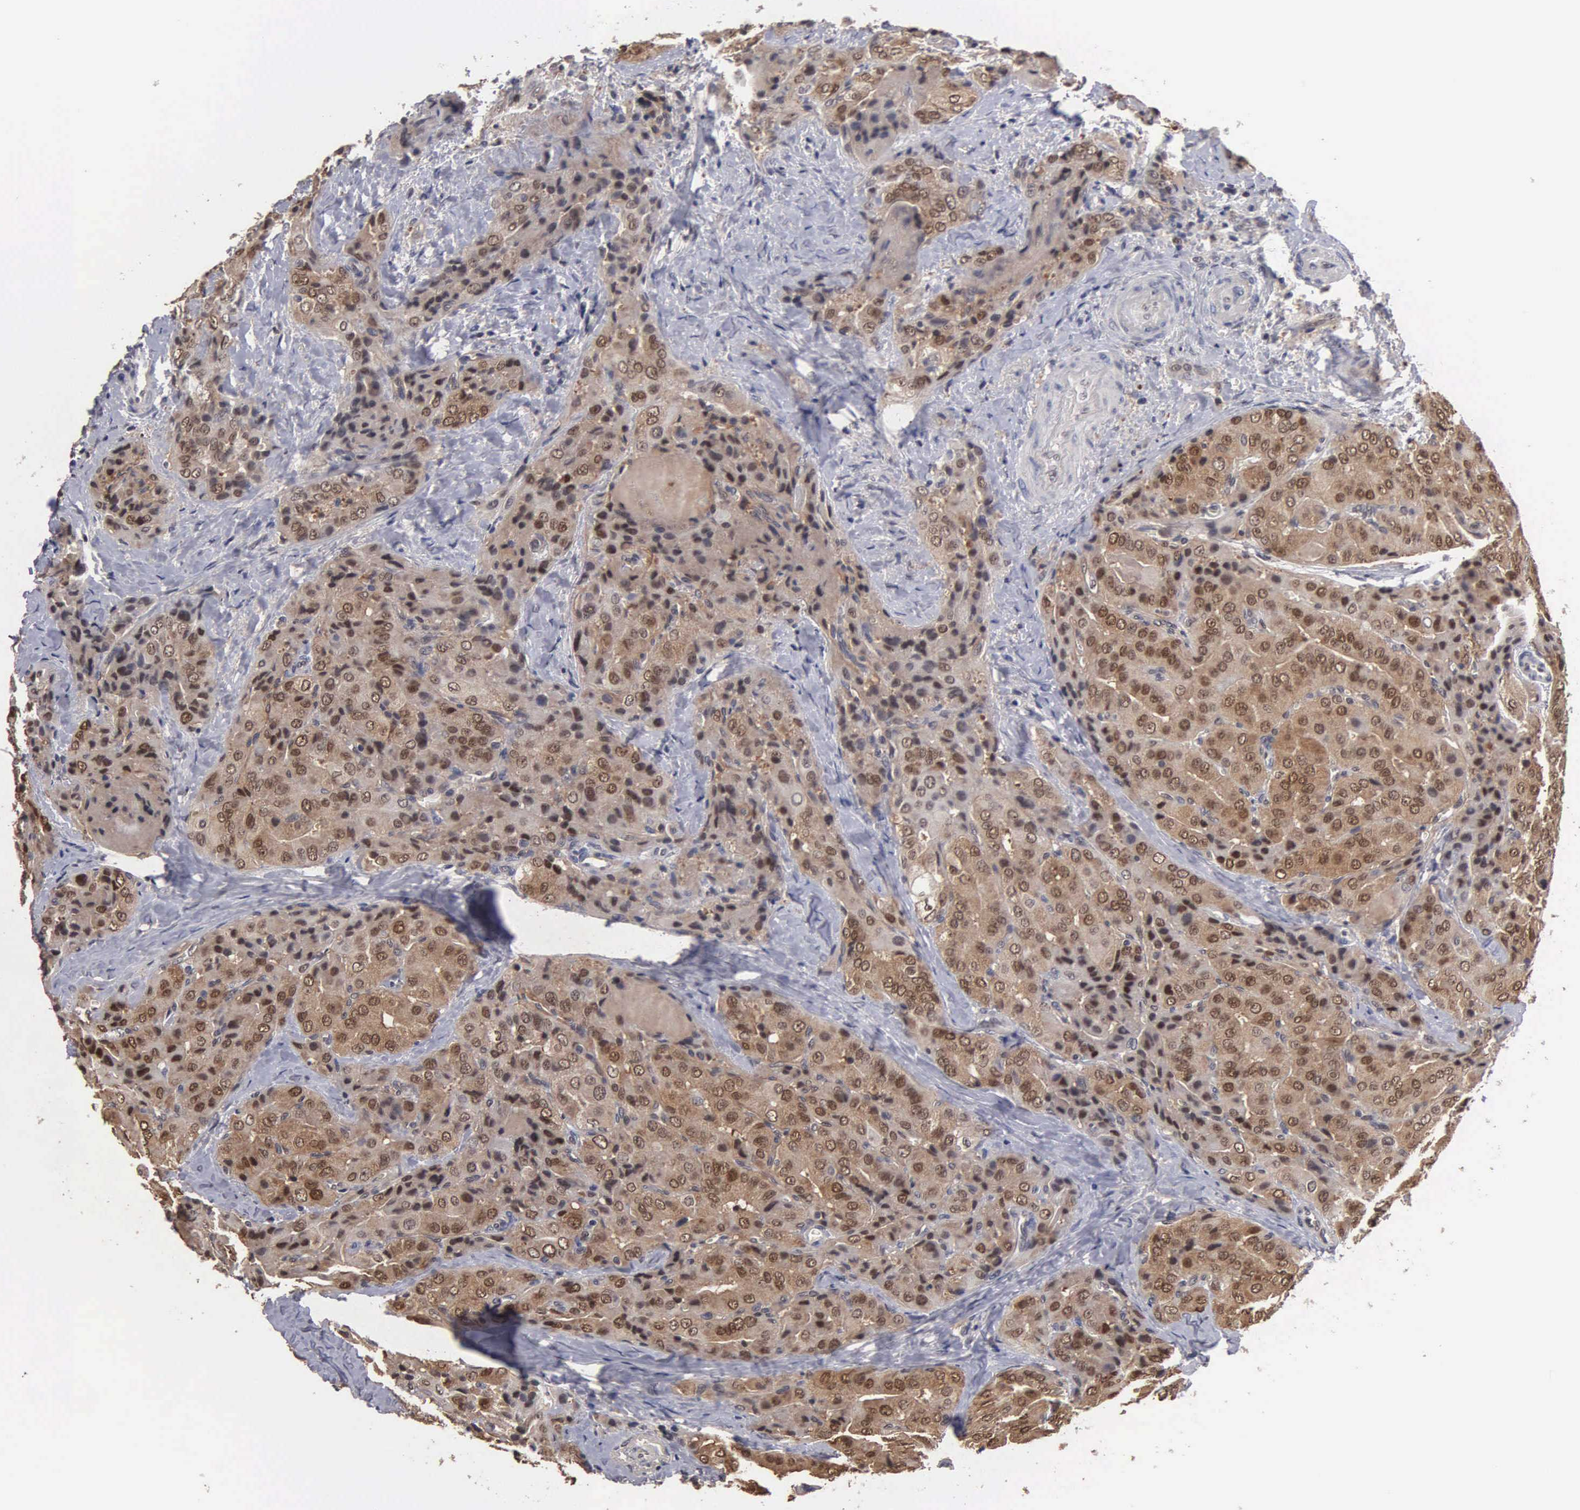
{"staining": {"intensity": "moderate", "quantity": ">75%", "location": "cytoplasmic/membranous,nuclear"}, "tissue": "thyroid cancer", "cell_type": "Tumor cells", "image_type": "cancer", "snomed": [{"axis": "morphology", "description": "Papillary adenocarcinoma, NOS"}, {"axis": "topography", "description": "Thyroid gland"}], "caption": "Immunohistochemistry photomicrograph of neoplastic tissue: papillary adenocarcinoma (thyroid) stained using immunohistochemistry (IHC) reveals medium levels of moderate protein expression localized specifically in the cytoplasmic/membranous and nuclear of tumor cells, appearing as a cytoplasmic/membranous and nuclear brown color.", "gene": "ZBTB33", "patient": {"sex": "female", "age": 71}}